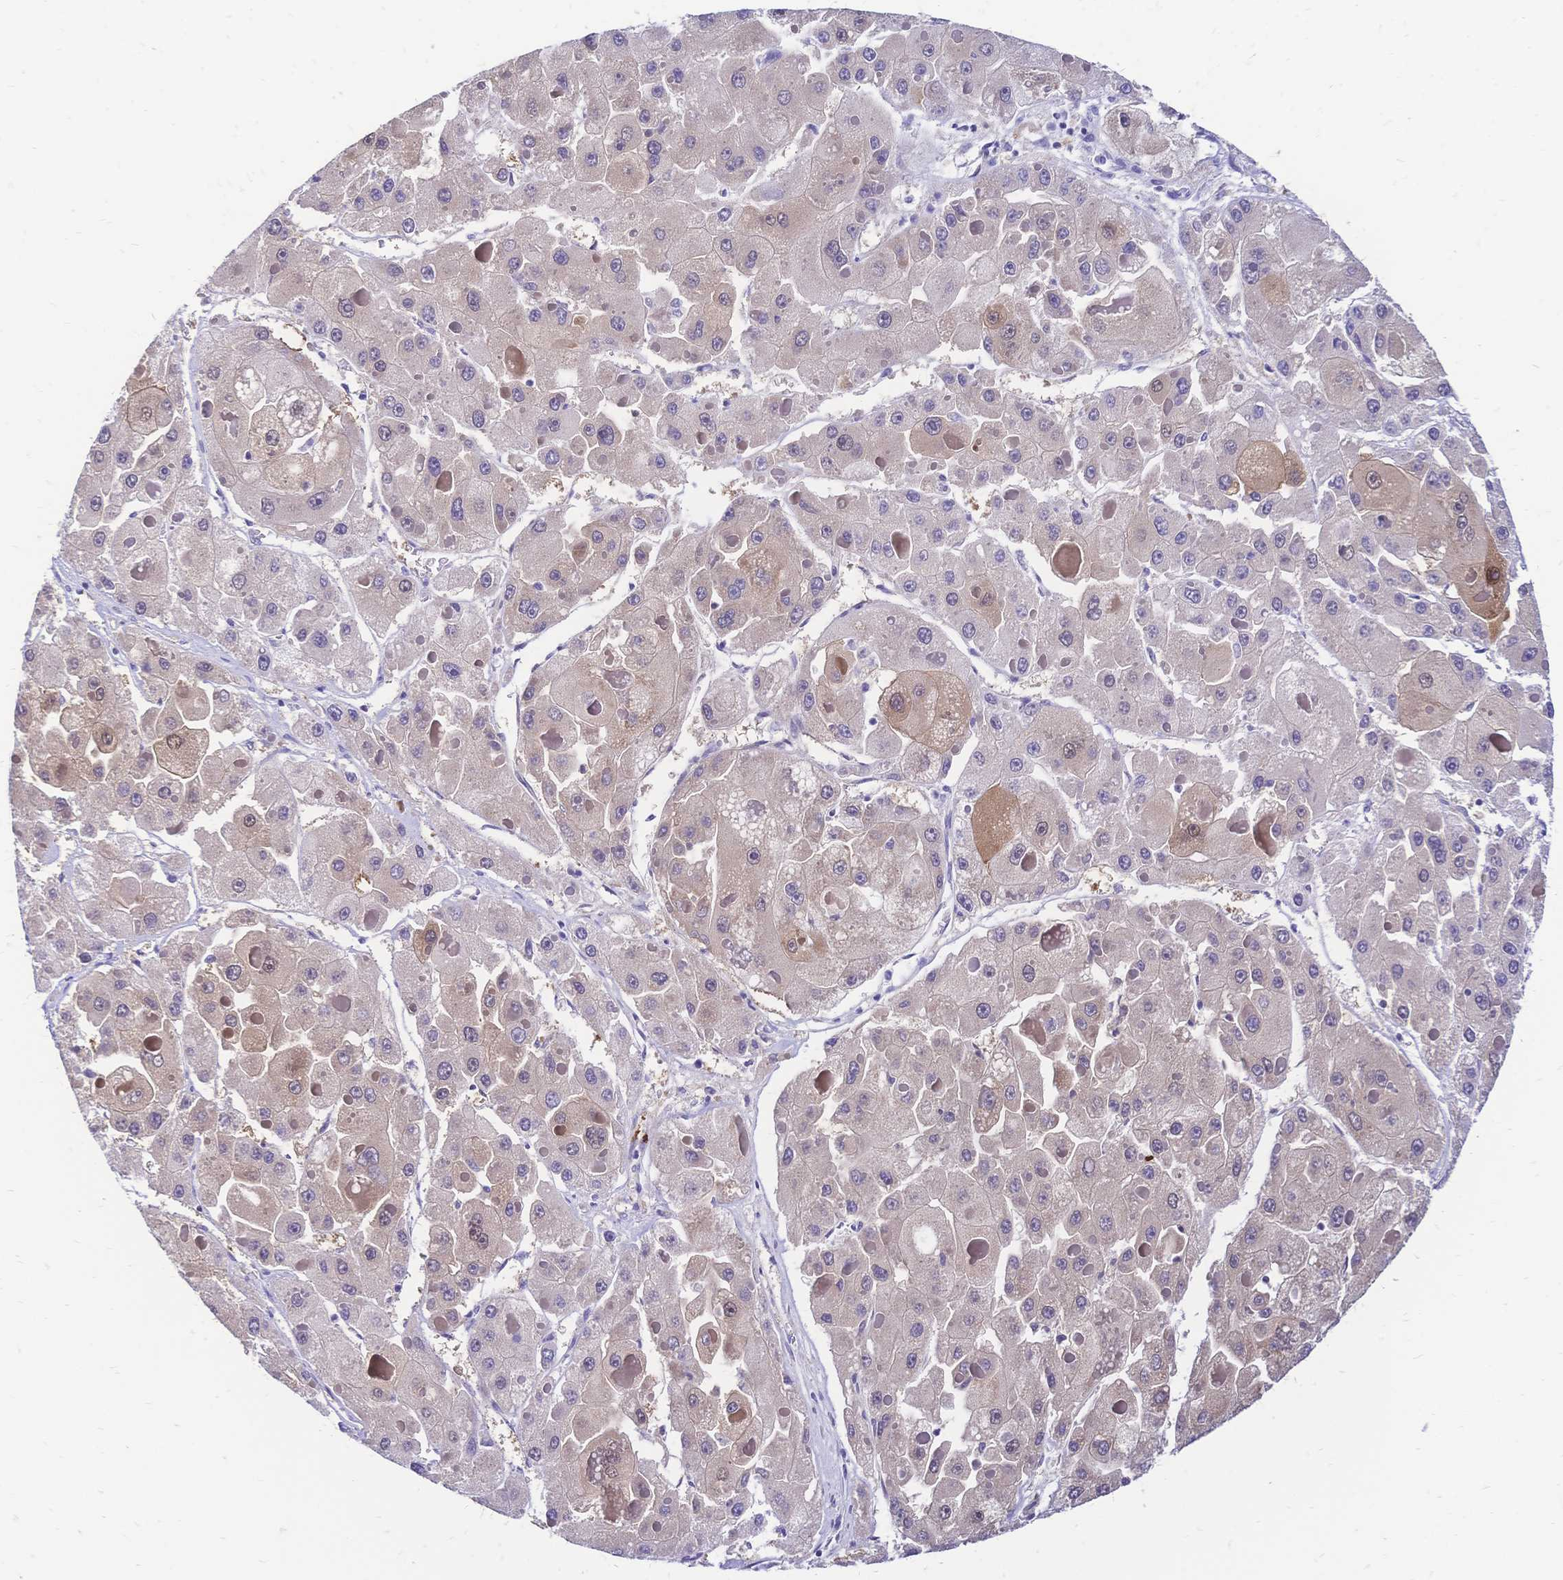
{"staining": {"intensity": "negative", "quantity": "none", "location": "none"}, "tissue": "liver cancer", "cell_type": "Tumor cells", "image_type": "cancer", "snomed": [{"axis": "morphology", "description": "Carcinoma, Hepatocellular, NOS"}, {"axis": "topography", "description": "Liver"}], "caption": "Immunohistochemistry (IHC) image of liver cancer (hepatocellular carcinoma) stained for a protein (brown), which reveals no positivity in tumor cells. (DAB (3,3'-diaminobenzidine) immunohistochemistry visualized using brightfield microscopy, high magnification).", "gene": "GRB7", "patient": {"sex": "female", "age": 73}}